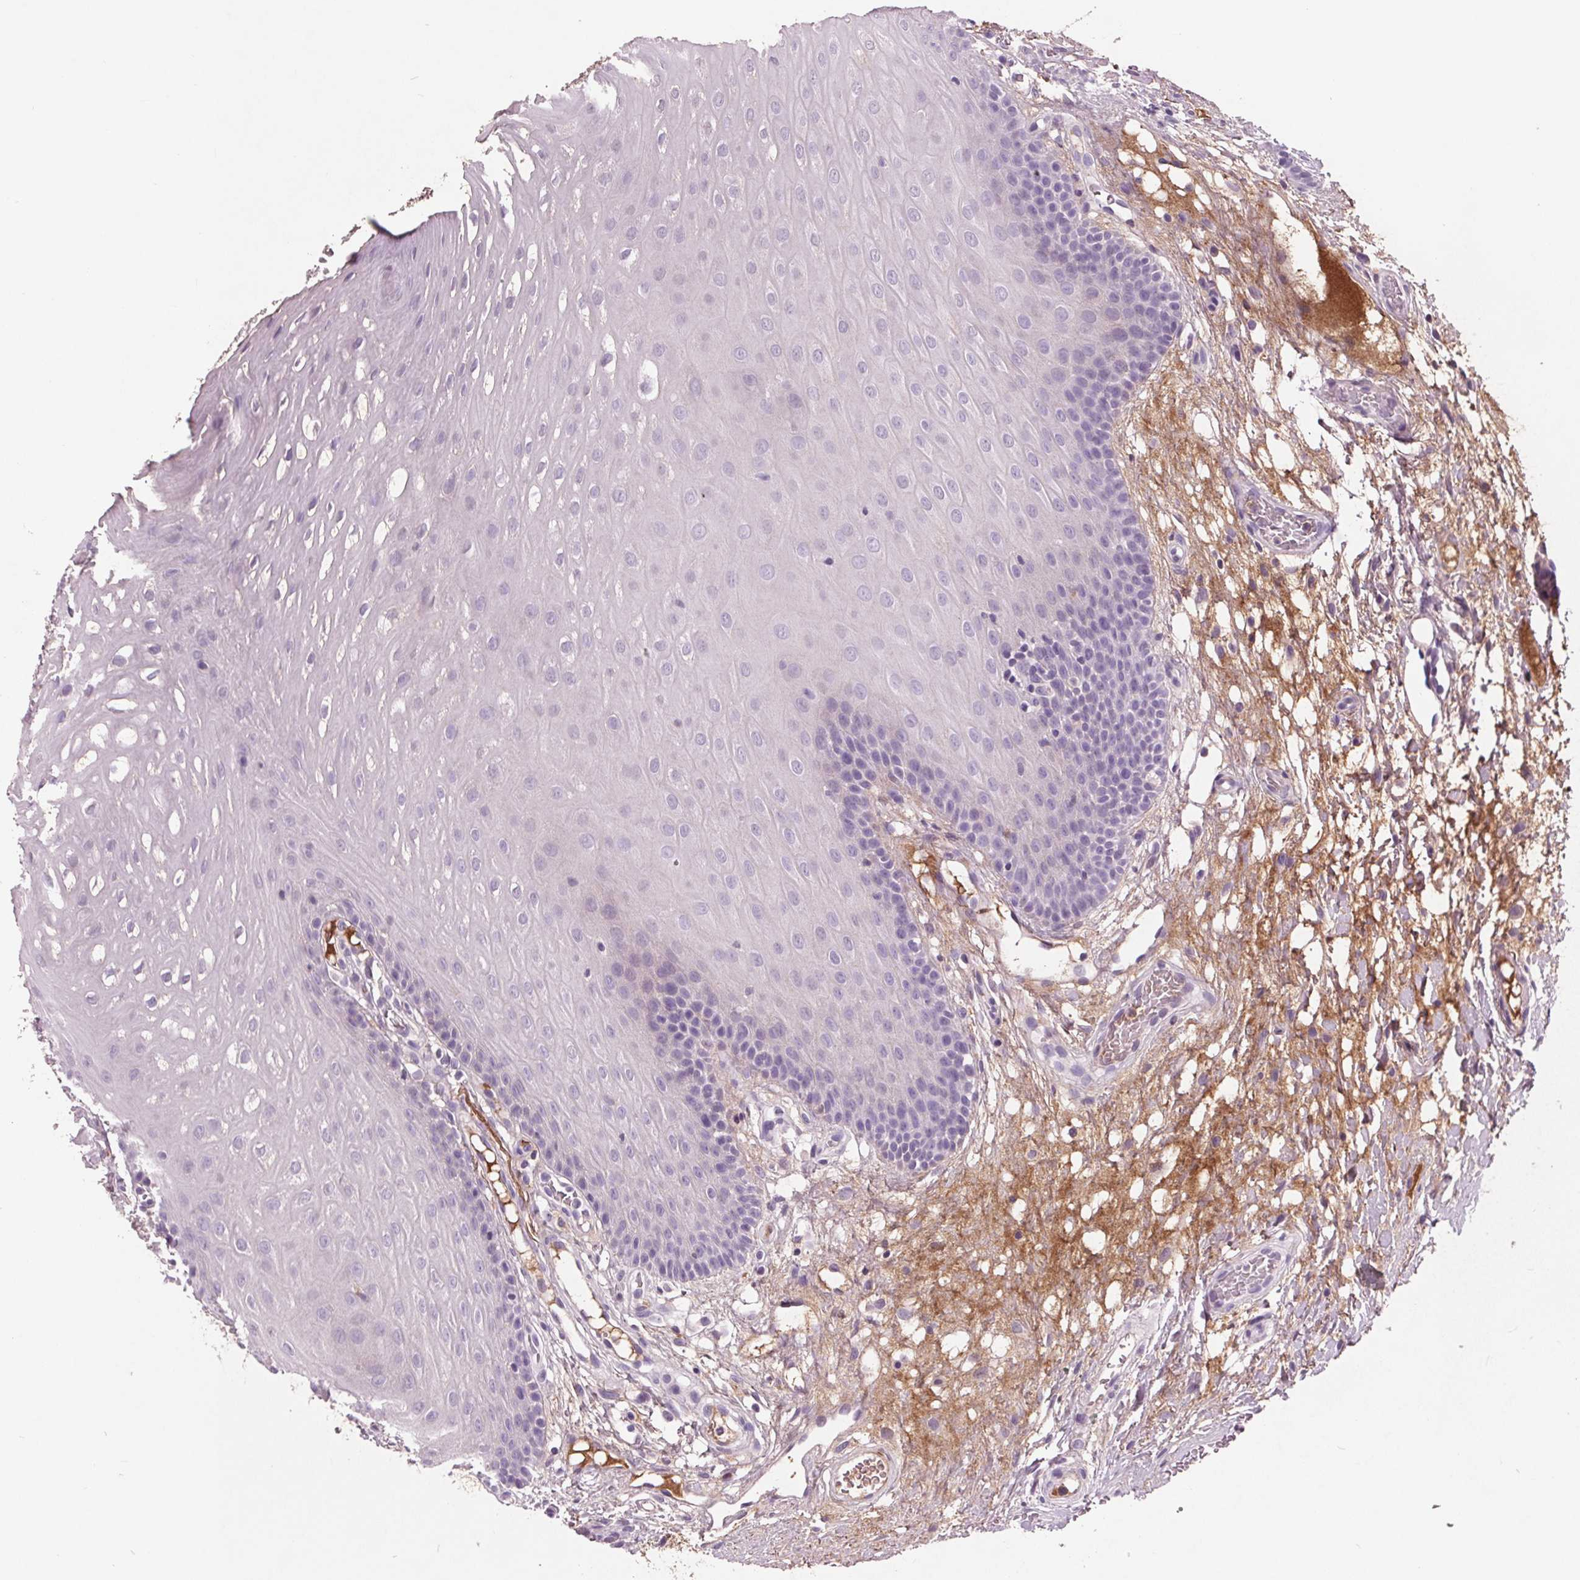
{"staining": {"intensity": "negative", "quantity": "none", "location": "none"}, "tissue": "oral mucosa", "cell_type": "Squamous epithelial cells", "image_type": "normal", "snomed": [{"axis": "morphology", "description": "Normal tissue, NOS"}, {"axis": "morphology", "description": "Squamous cell carcinoma, NOS"}, {"axis": "topography", "description": "Oral tissue"}, {"axis": "topography", "description": "Head-Neck"}], "caption": "Human oral mucosa stained for a protein using immunohistochemistry demonstrates no positivity in squamous epithelial cells.", "gene": "C6", "patient": {"sex": "male", "age": 78}}